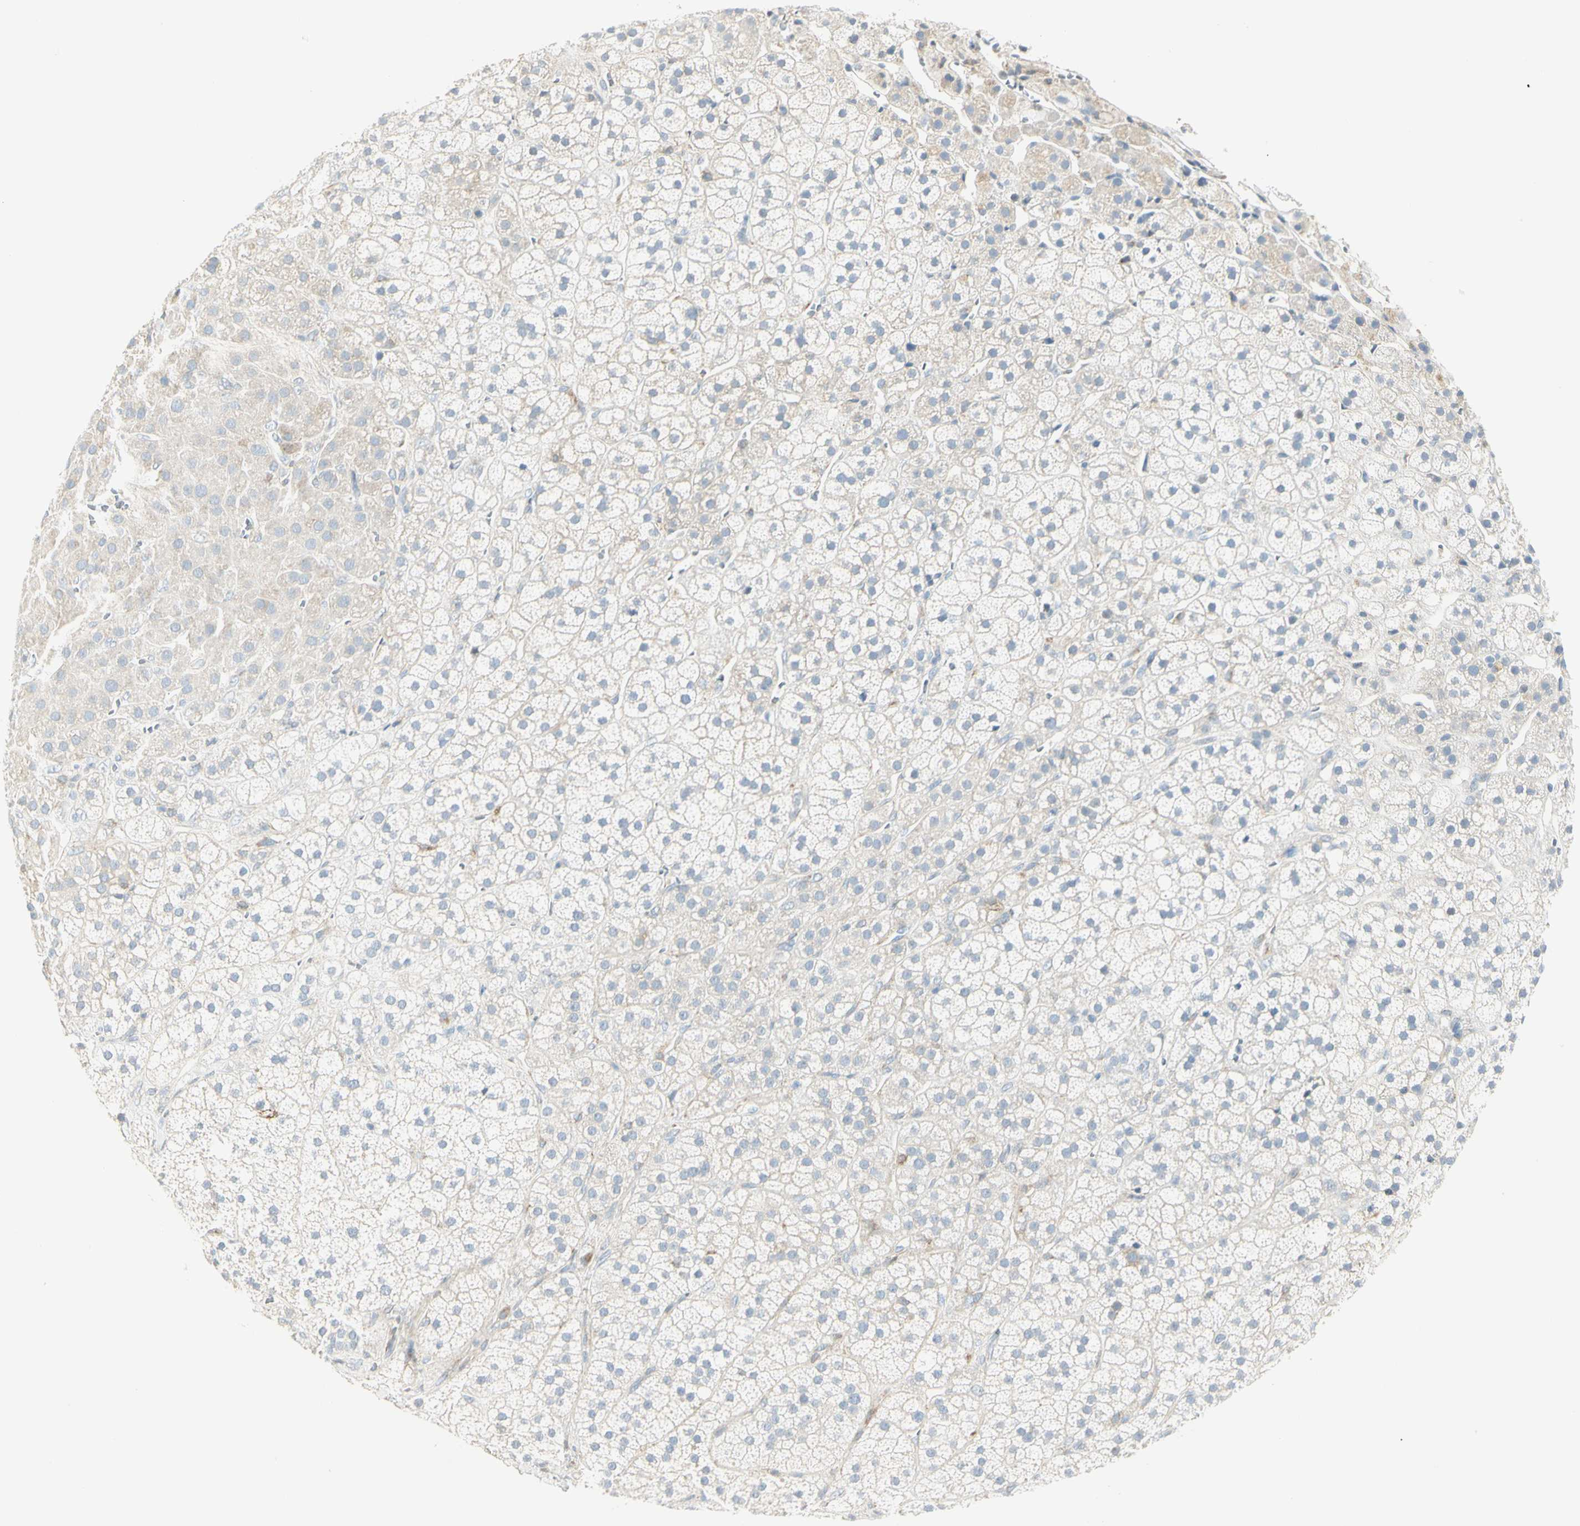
{"staining": {"intensity": "negative", "quantity": "none", "location": "none"}, "tissue": "adrenal gland", "cell_type": "Glandular cells", "image_type": "normal", "snomed": [{"axis": "morphology", "description": "Normal tissue, NOS"}, {"axis": "topography", "description": "Adrenal gland"}], "caption": "An immunohistochemistry photomicrograph of normal adrenal gland is shown. There is no staining in glandular cells of adrenal gland.", "gene": "TNFSF11", "patient": {"sex": "male", "age": 56}}